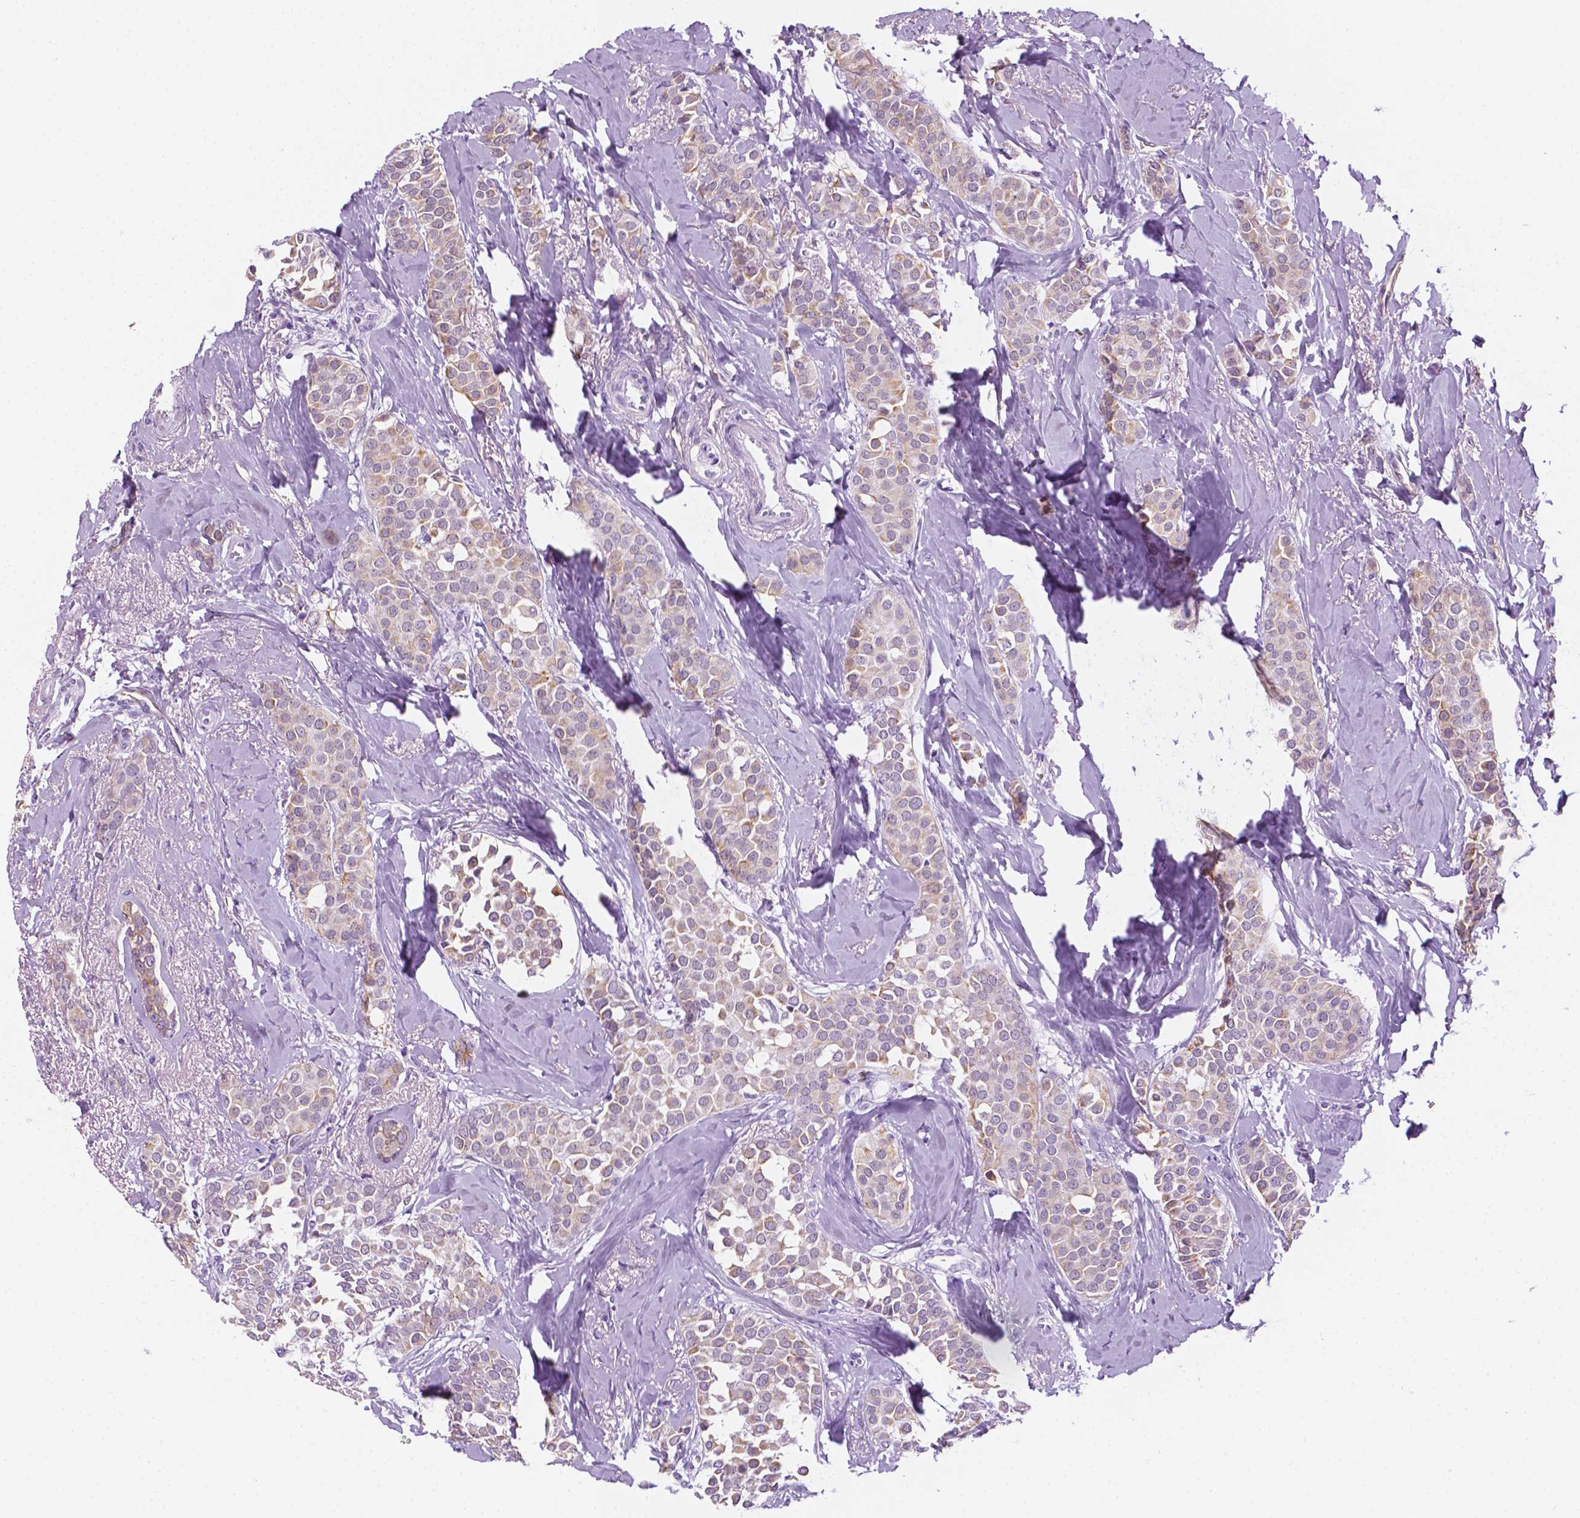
{"staining": {"intensity": "weak", "quantity": ">75%", "location": "cytoplasmic/membranous"}, "tissue": "breast cancer", "cell_type": "Tumor cells", "image_type": "cancer", "snomed": [{"axis": "morphology", "description": "Duct carcinoma"}, {"axis": "topography", "description": "Breast"}], "caption": "Immunohistochemical staining of human intraductal carcinoma (breast) exhibits low levels of weak cytoplasmic/membranous protein staining in about >75% of tumor cells.", "gene": "PPL", "patient": {"sex": "female", "age": 79}}